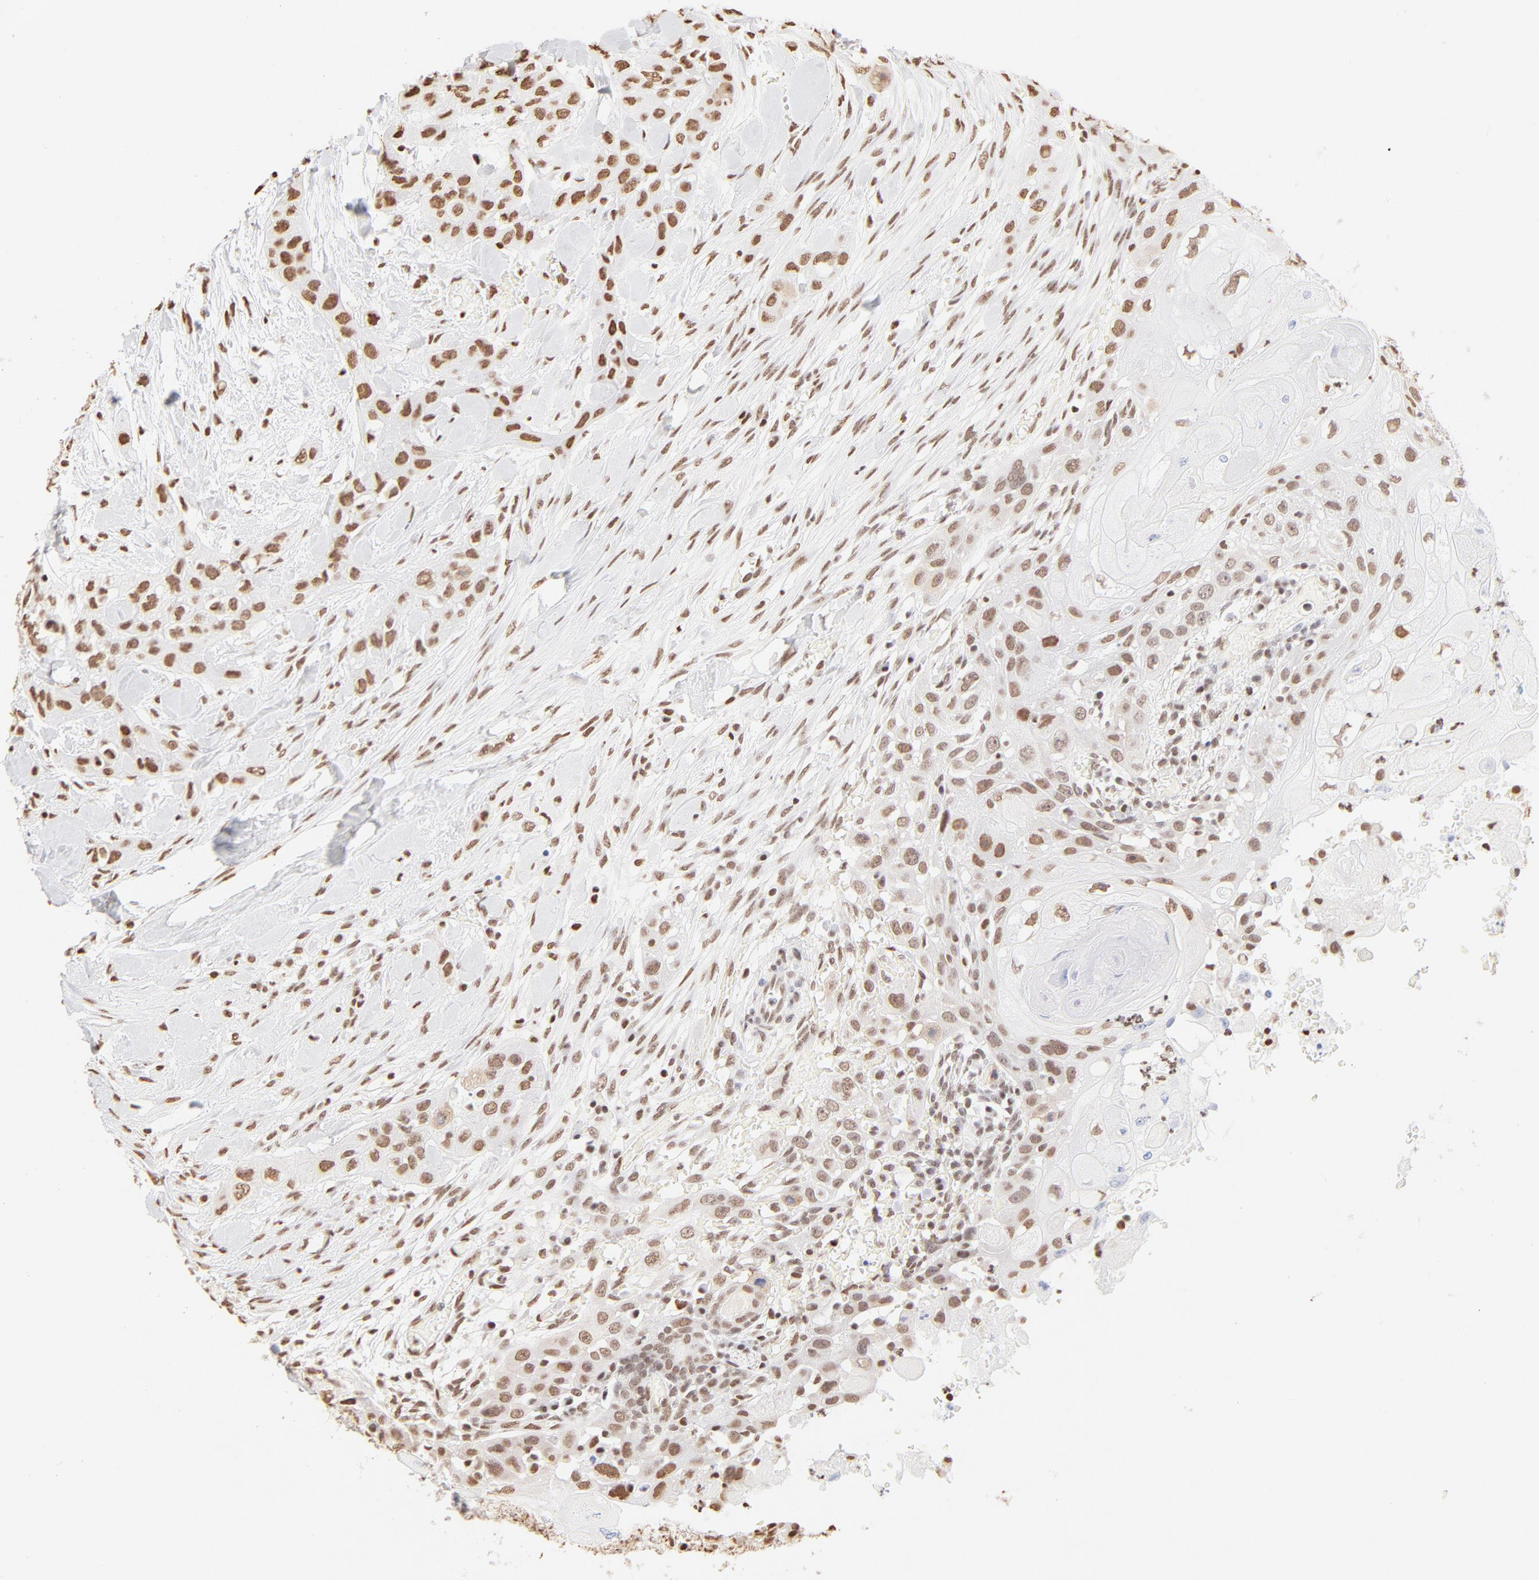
{"staining": {"intensity": "moderate", "quantity": ">75%", "location": "nuclear"}, "tissue": "head and neck cancer", "cell_type": "Tumor cells", "image_type": "cancer", "snomed": [{"axis": "morphology", "description": "Neoplasm, malignant, NOS"}, {"axis": "topography", "description": "Salivary gland"}, {"axis": "topography", "description": "Head-Neck"}], "caption": "Neoplasm (malignant) (head and neck) was stained to show a protein in brown. There is medium levels of moderate nuclear positivity in approximately >75% of tumor cells.", "gene": "ZNF540", "patient": {"sex": "male", "age": 43}}